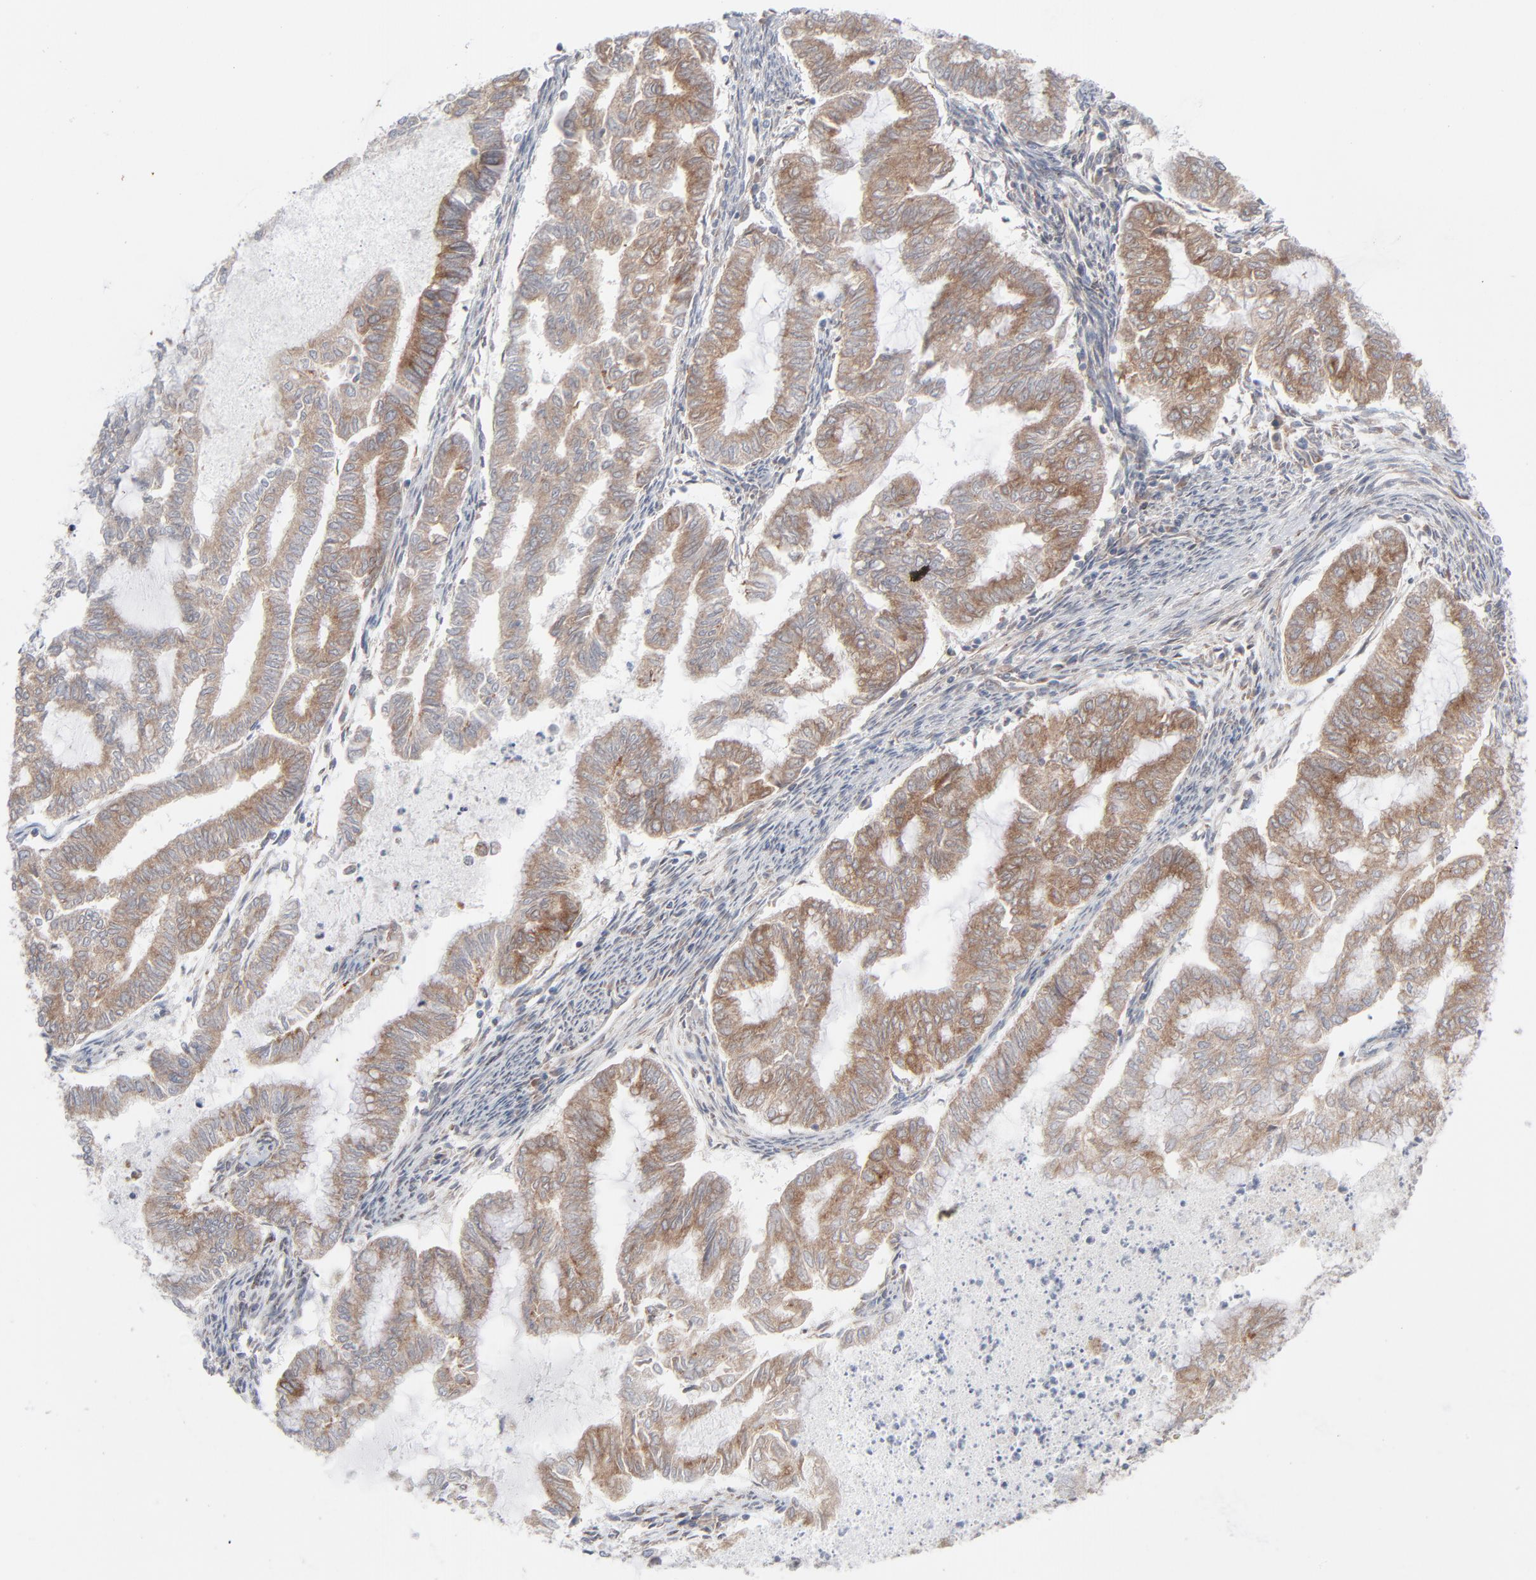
{"staining": {"intensity": "moderate", "quantity": ">75%", "location": "cytoplasmic/membranous"}, "tissue": "endometrial cancer", "cell_type": "Tumor cells", "image_type": "cancer", "snomed": [{"axis": "morphology", "description": "Adenocarcinoma, NOS"}, {"axis": "topography", "description": "Endometrium"}], "caption": "This histopathology image shows immunohistochemistry (IHC) staining of human endometrial adenocarcinoma, with medium moderate cytoplasmic/membranous positivity in about >75% of tumor cells.", "gene": "KDSR", "patient": {"sex": "female", "age": 79}}